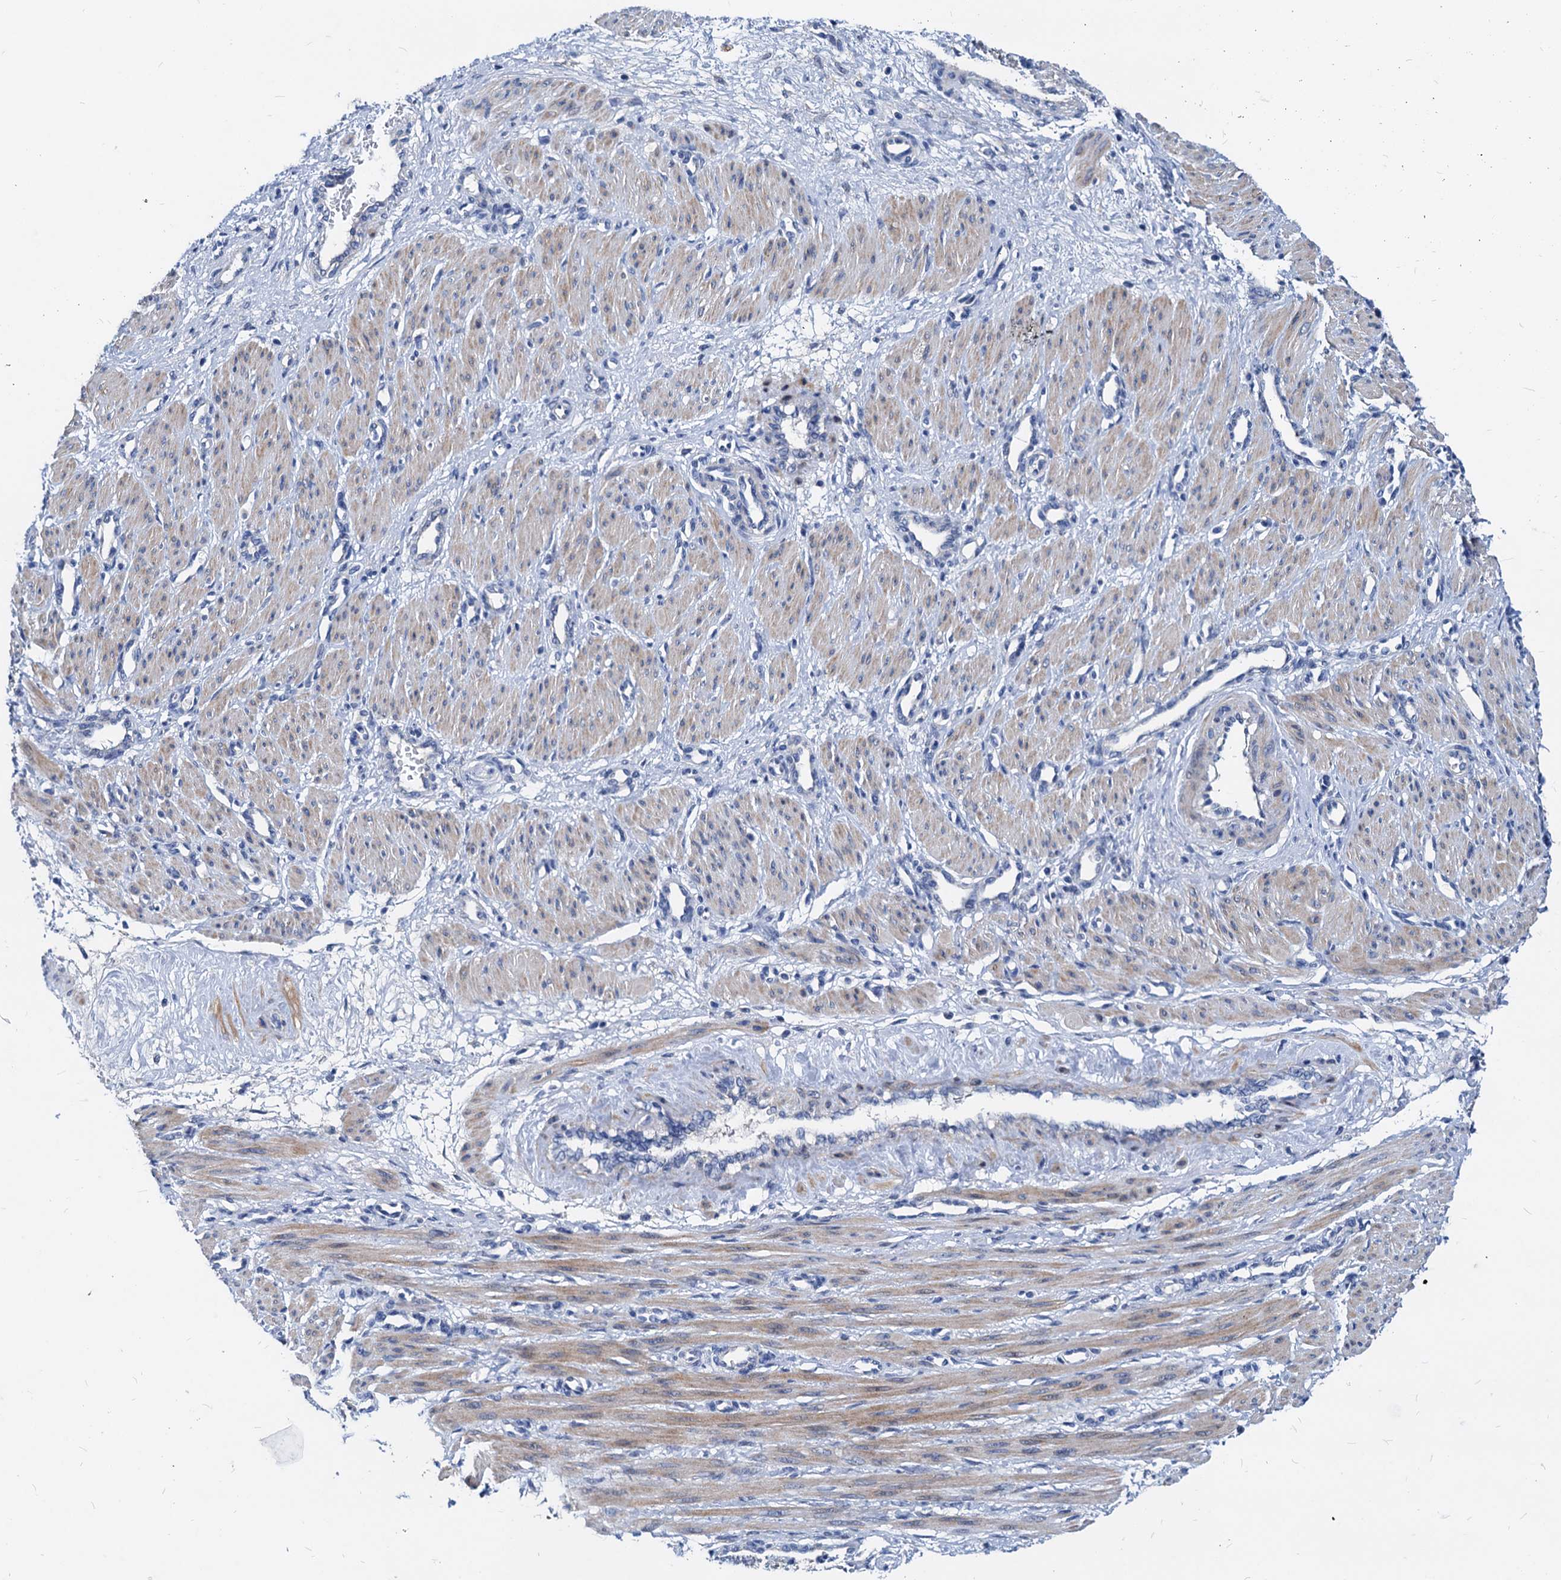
{"staining": {"intensity": "moderate", "quantity": ">75%", "location": "cytoplasmic/membranous"}, "tissue": "smooth muscle", "cell_type": "Smooth muscle cells", "image_type": "normal", "snomed": [{"axis": "morphology", "description": "Normal tissue, NOS"}, {"axis": "topography", "description": "Endometrium"}], "caption": "Protein expression analysis of benign human smooth muscle reveals moderate cytoplasmic/membranous positivity in about >75% of smooth muscle cells.", "gene": "HSF2", "patient": {"sex": "female", "age": 33}}